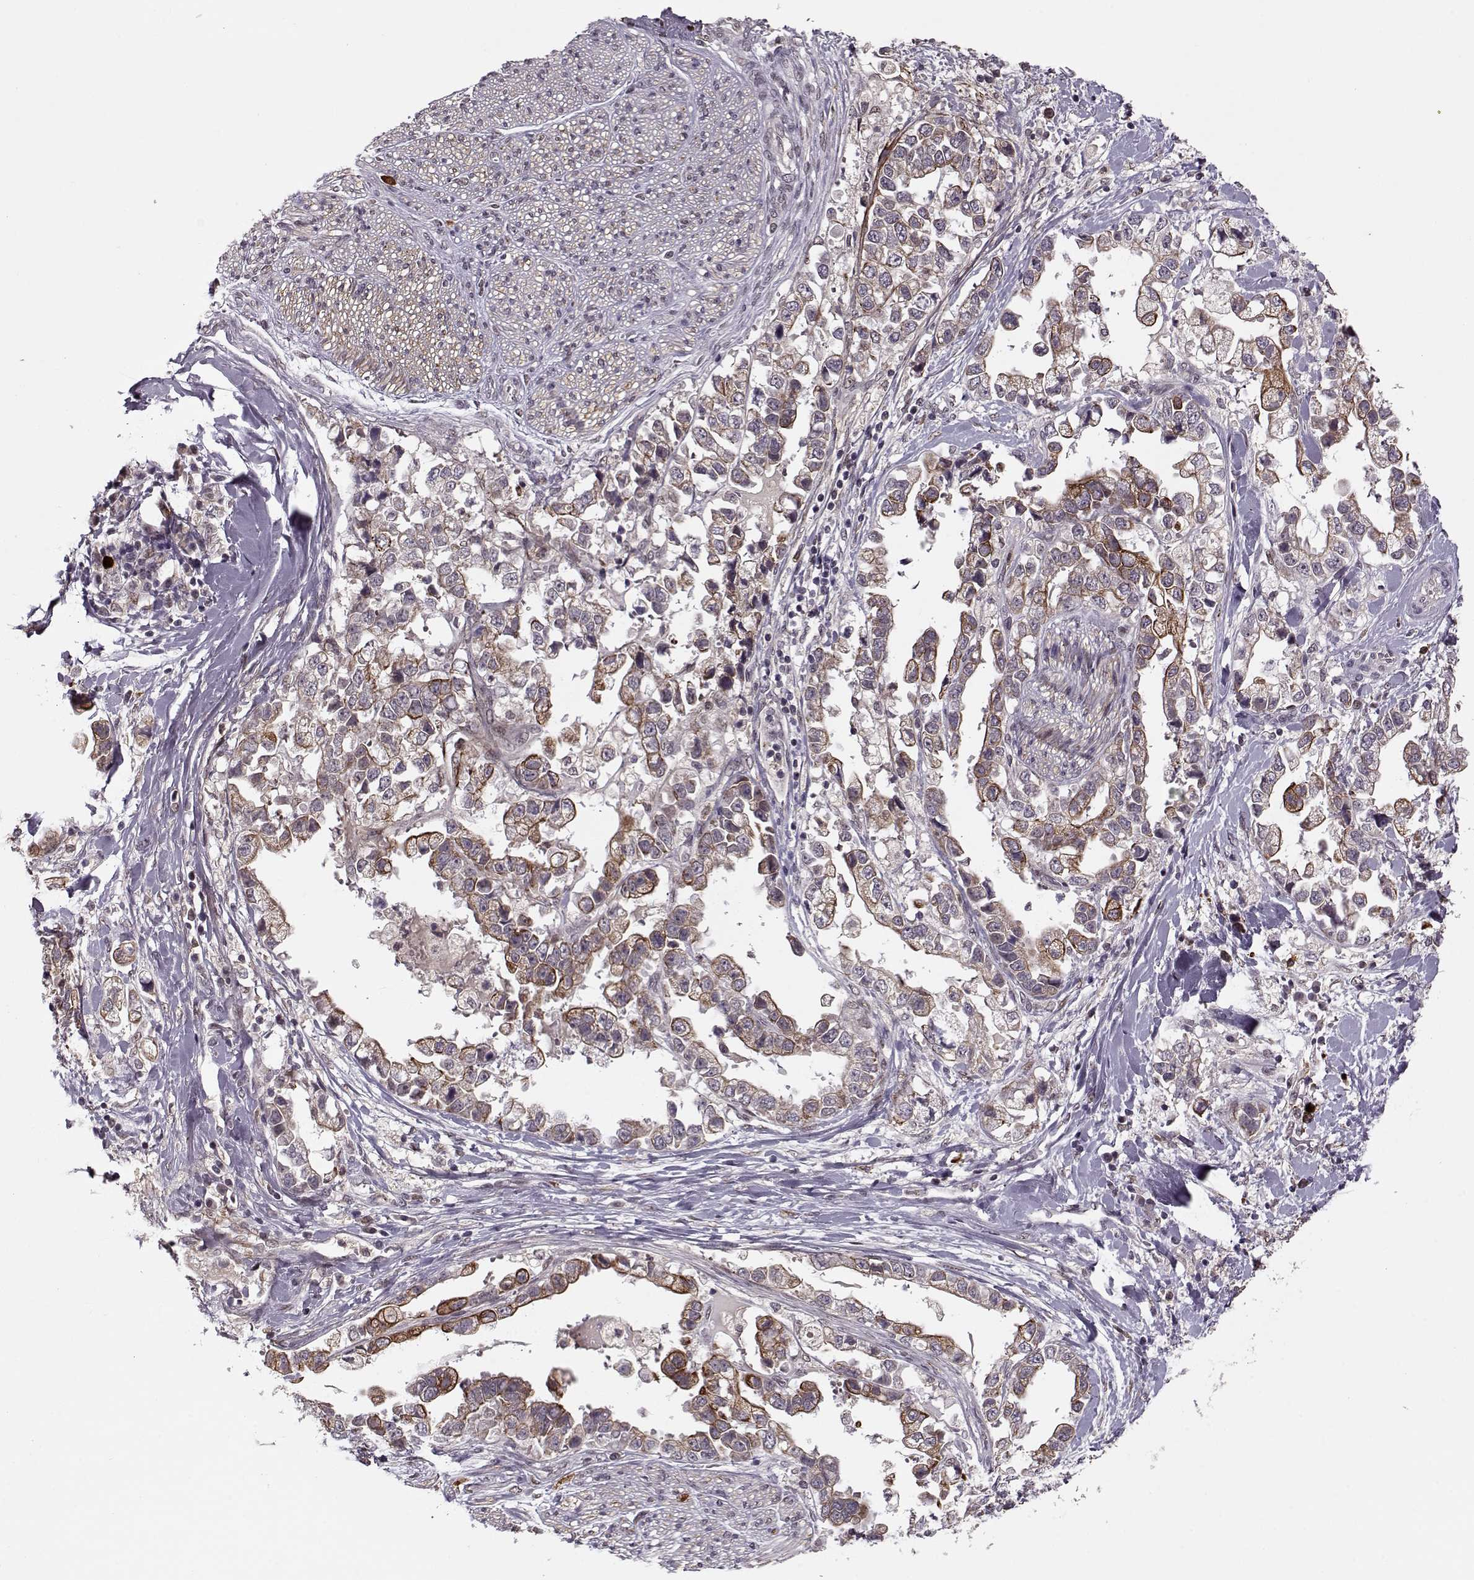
{"staining": {"intensity": "strong", "quantity": "25%-75%", "location": "cytoplasmic/membranous"}, "tissue": "stomach cancer", "cell_type": "Tumor cells", "image_type": "cancer", "snomed": [{"axis": "morphology", "description": "Adenocarcinoma, NOS"}, {"axis": "topography", "description": "Stomach"}], "caption": "IHC image of neoplastic tissue: adenocarcinoma (stomach) stained using immunohistochemistry (IHC) shows high levels of strong protein expression localized specifically in the cytoplasmic/membranous of tumor cells, appearing as a cytoplasmic/membranous brown color.", "gene": "DENND4B", "patient": {"sex": "male", "age": 59}}